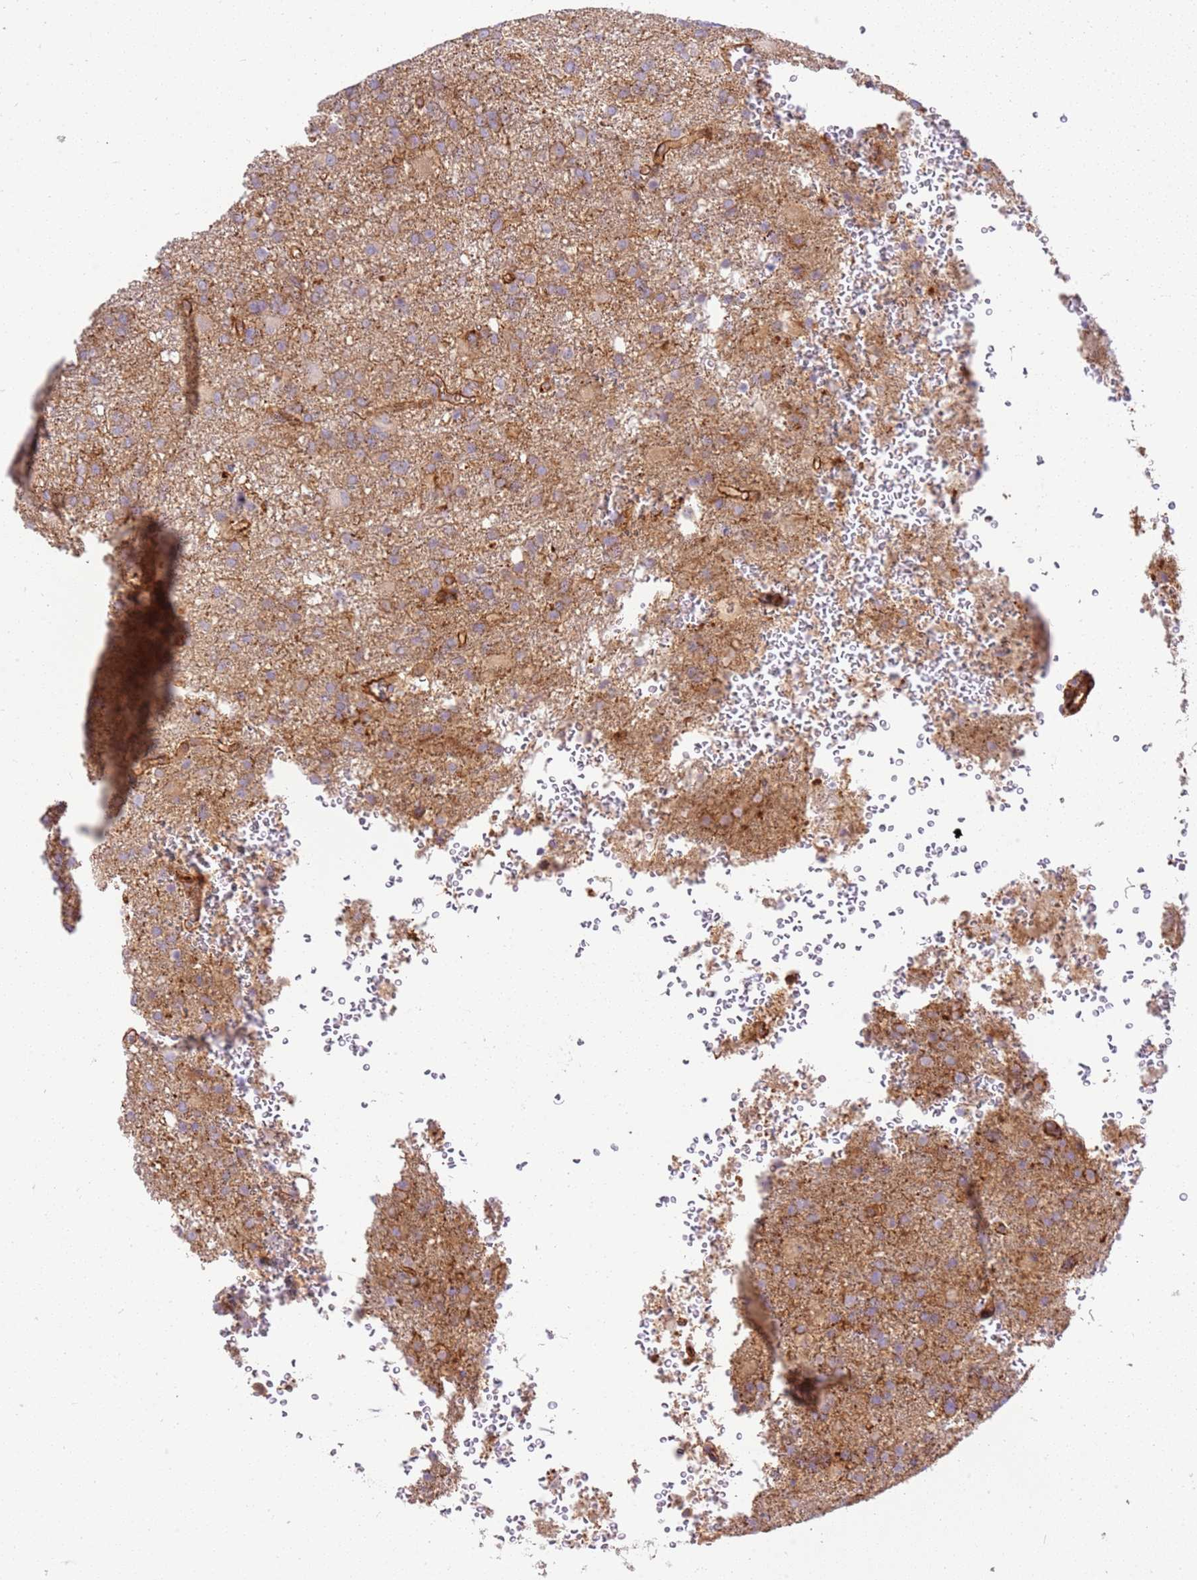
{"staining": {"intensity": "weak", "quantity": ">75%", "location": "cytoplasmic/membranous"}, "tissue": "glioma", "cell_type": "Tumor cells", "image_type": "cancer", "snomed": [{"axis": "morphology", "description": "Glioma, malignant, High grade"}, {"axis": "topography", "description": "Brain"}], "caption": "This is a micrograph of IHC staining of glioma, which shows weak positivity in the cytoplasmic/membranous of tumor cells.", "gene": "EFCAB8", "patient": {"sex": "female", "age": 74}}